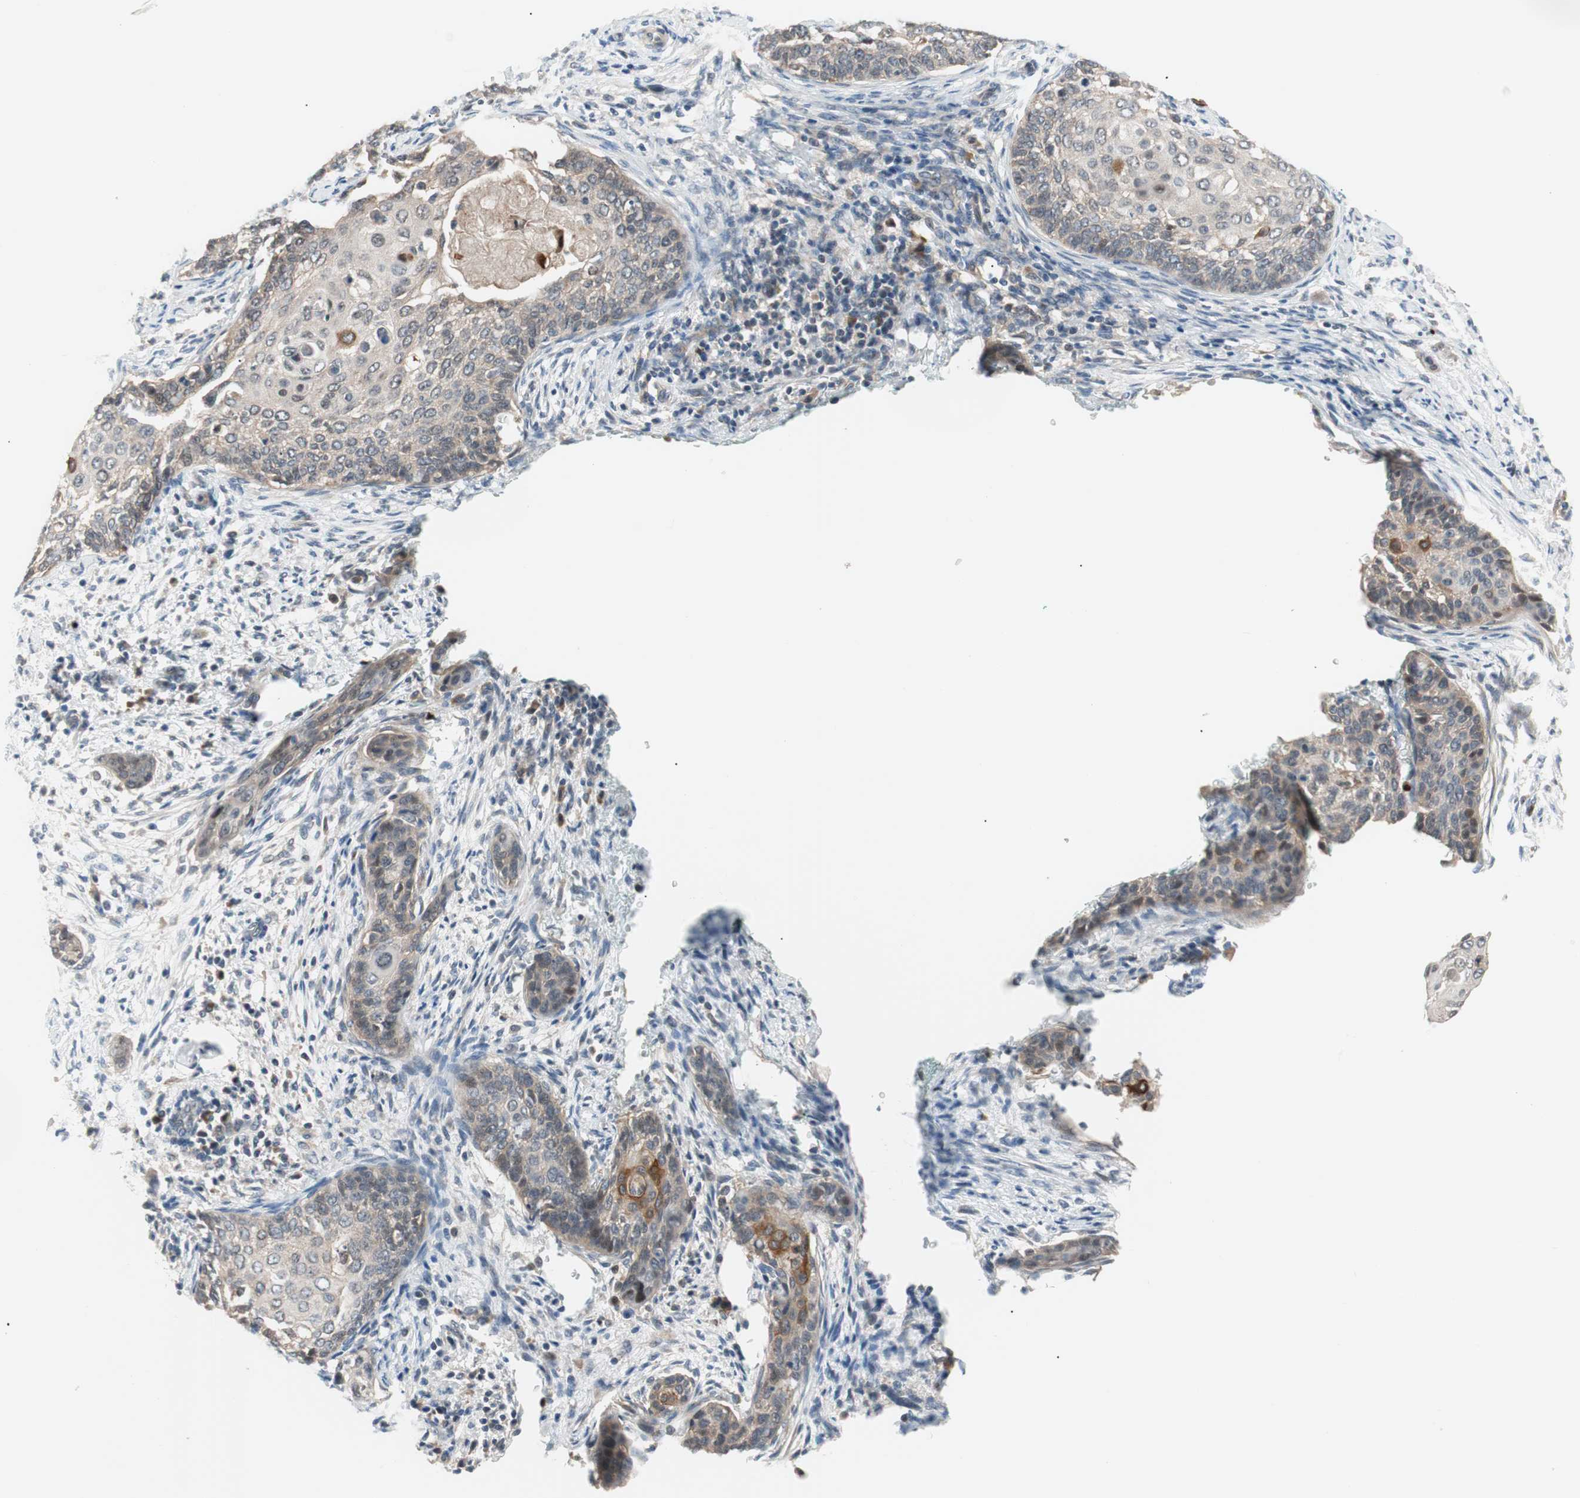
{"staining": {"intensity": "weak", "quantity": ">75%", "location": "cytoplasmic/membranous"}, "tissue": "cervical cancer", "cell_type": "Tumor cells", "image_type": "cancer", "snomed": [{"axis": "morphology", "description": "Squamous cell carcinoma, NOS"}, {"axis": "topography", "description": "Cervix"}], "caption": "Cervical squamous cell carcinoma tissue reveals weak cytoplasmic/membranous positivity in approximately >75% of tumor cells, visualized by immunohistochemistry. Nuclei are stained in blue.", "gene": "PCK1", "patient": {"sex": "female", "age": 33}}